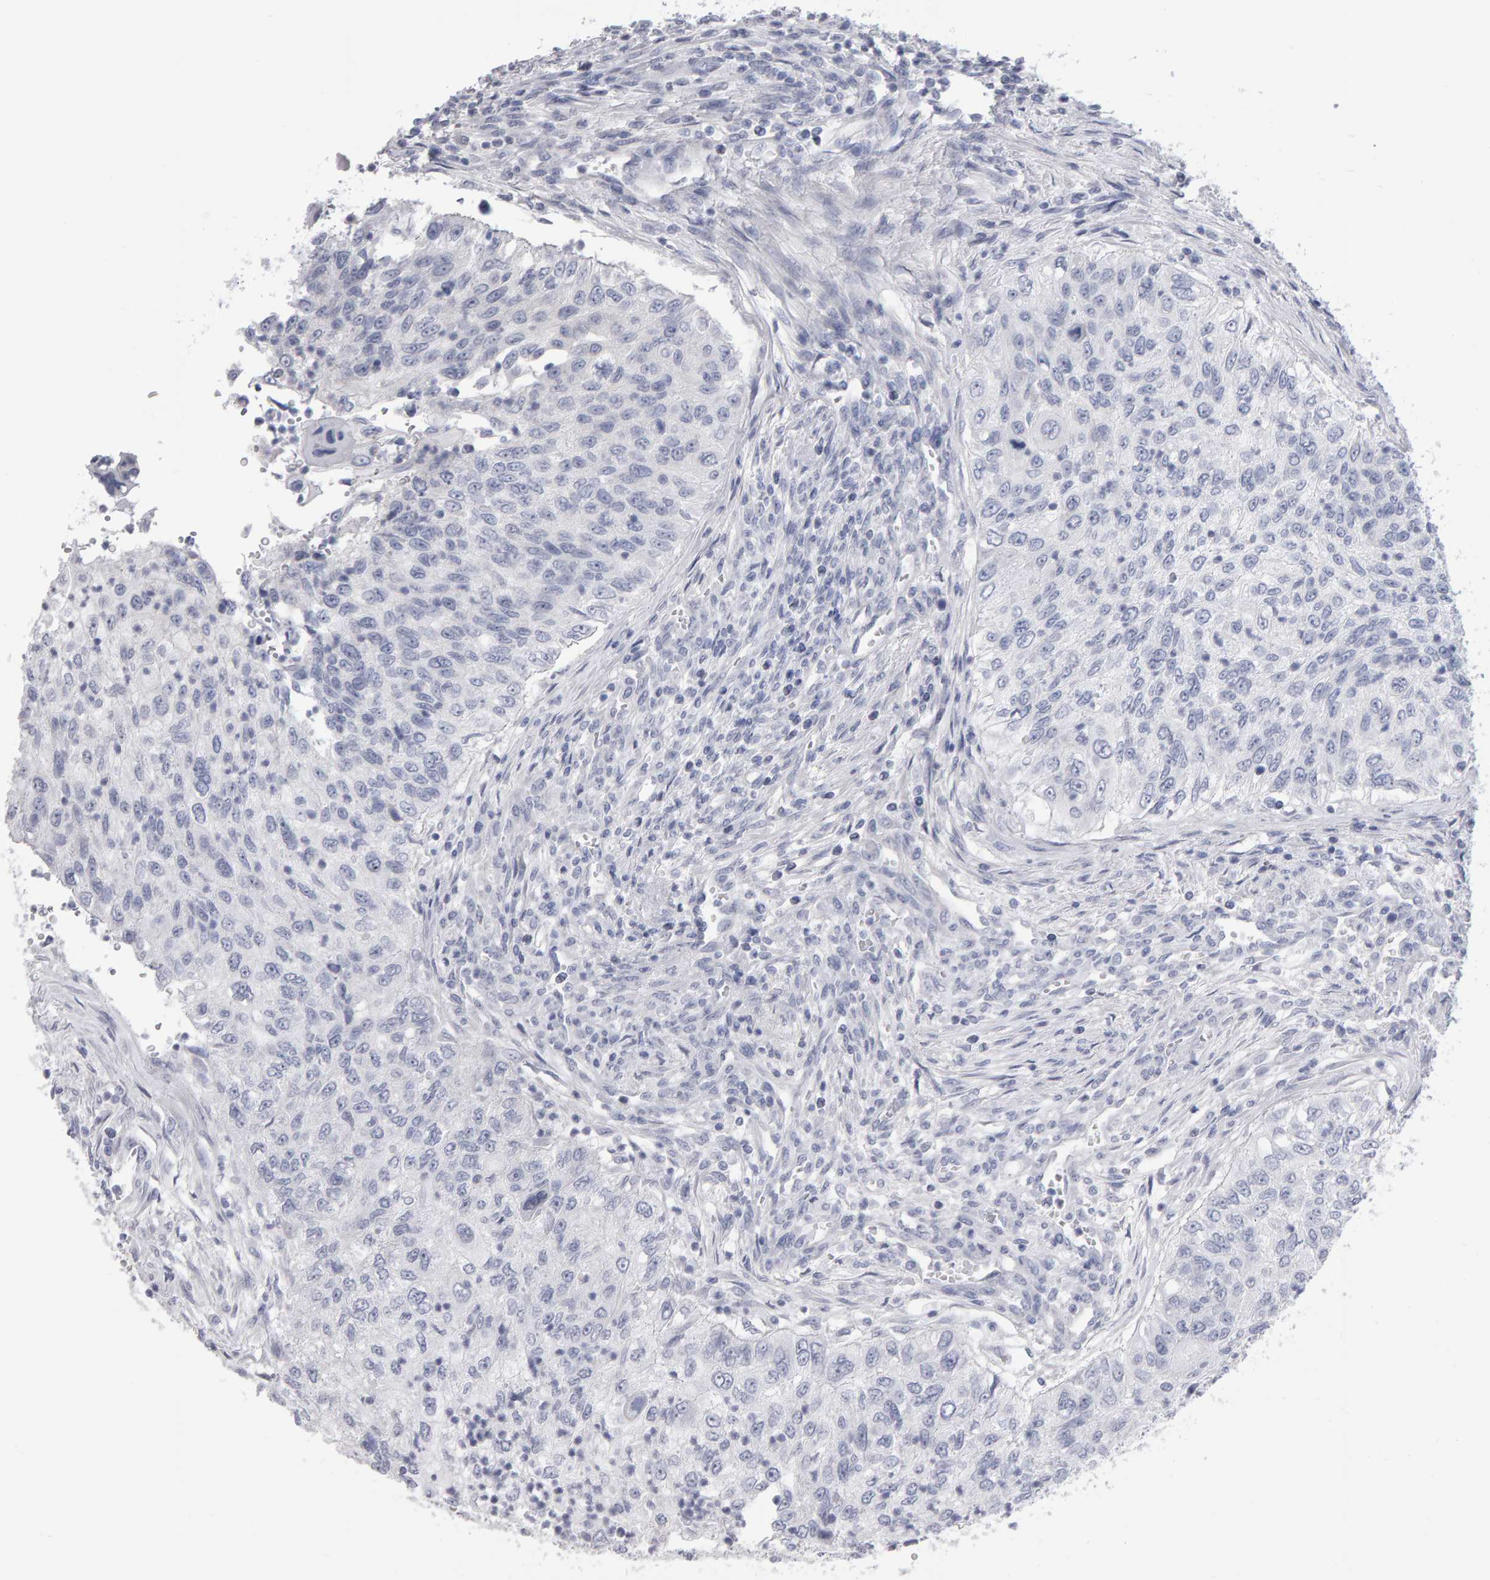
{"staining": {"intensity": "negative", "quantity": "none", "location": "none"}, "tissue": "urothelial cancer", "cell_type": "Tumor cells", "image_type": "cancer", "snomed": [{"axis": "morphology", "description": "Urothelial carcinoma, High grade"}, {"axis": "topography", "description": "Urinary bladder"}], "caption": "This is an IHC photomicrograph of human urothelial carcinoma (high-grade). There is no expression in tumor cells.", "gene": "NCDN", "patient": {"sex": "female", "age": 60}}